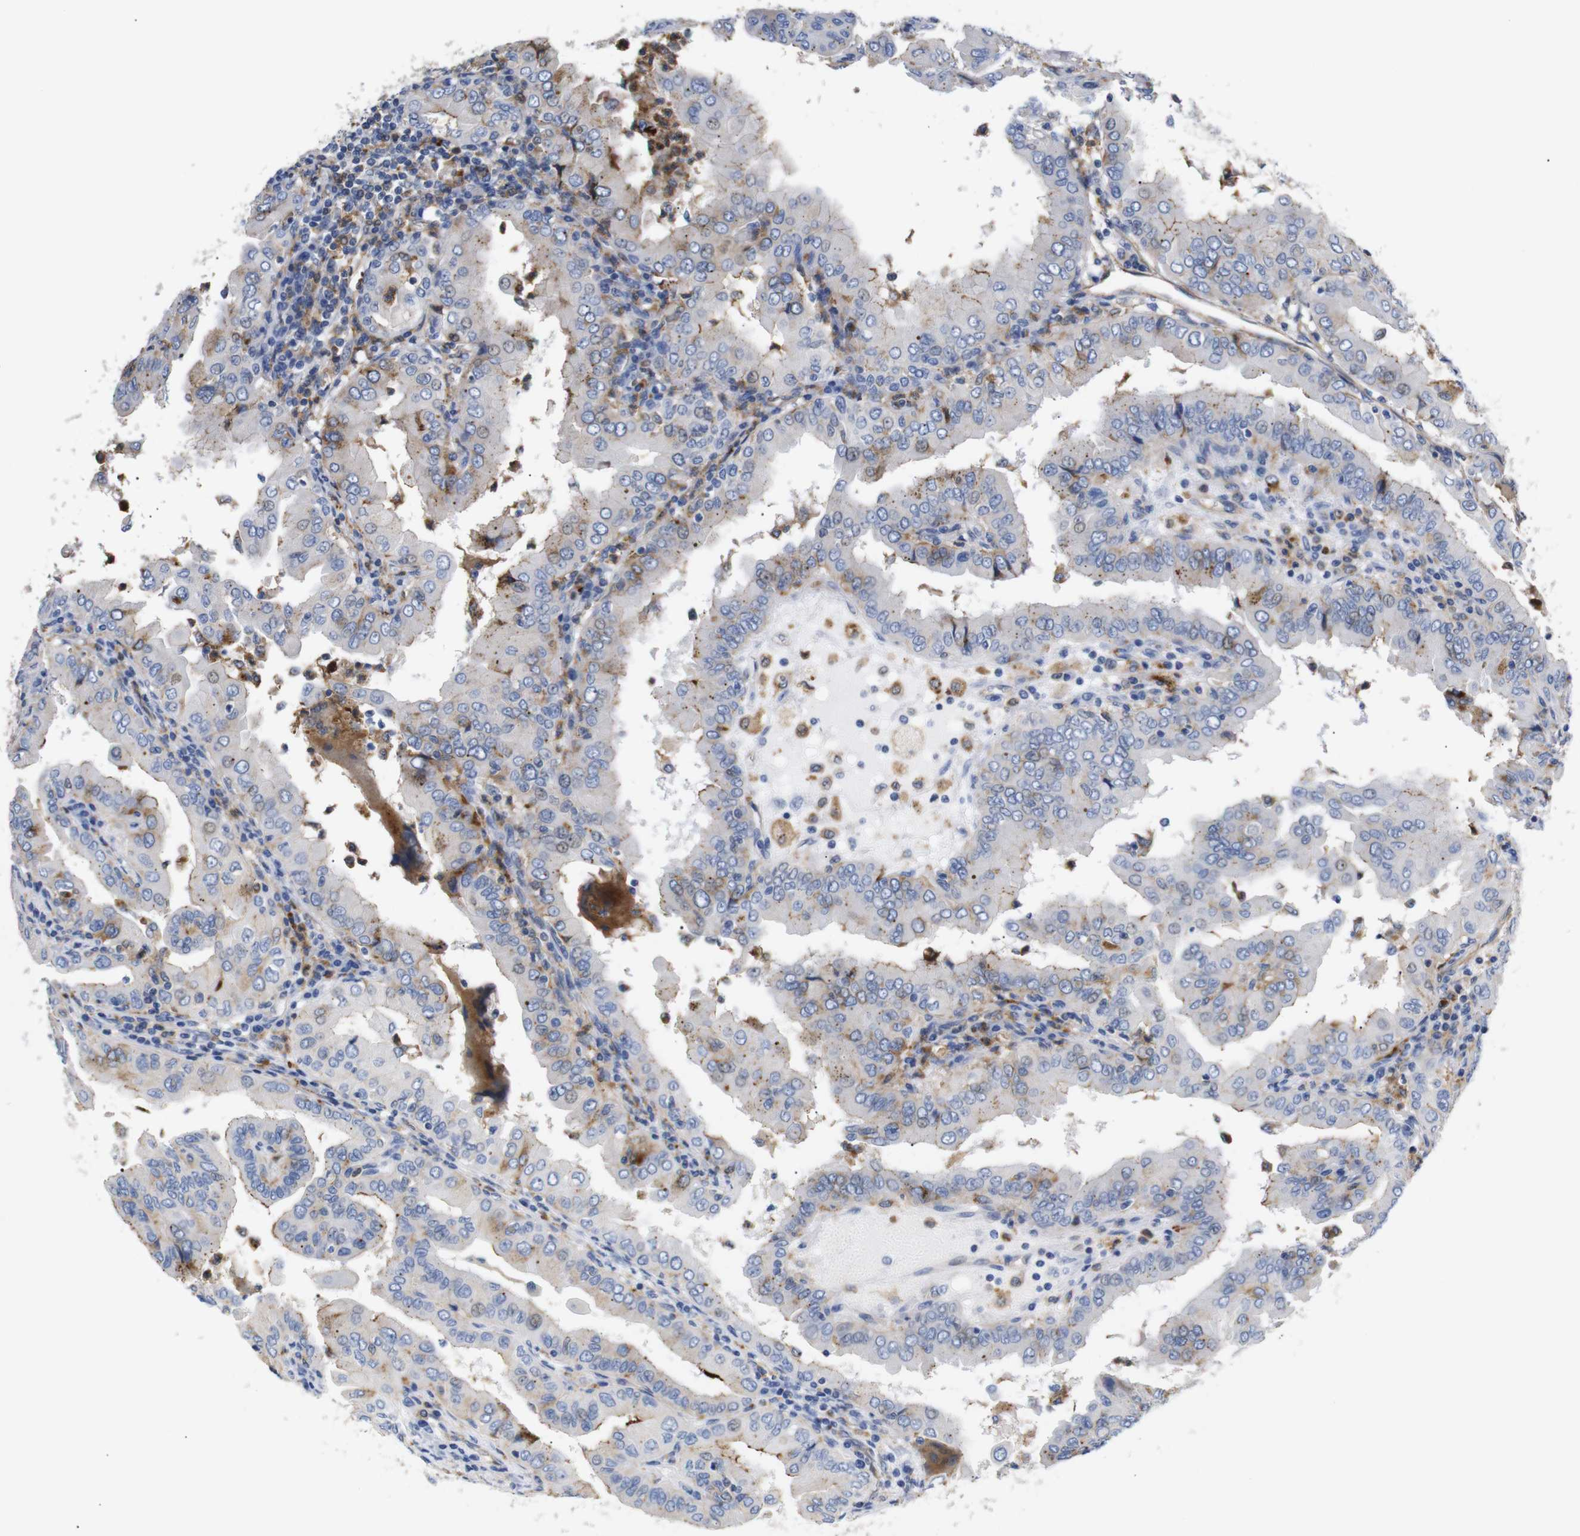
{"staining": {"intensity": "moderate", "quantity": "<25%", "location": "cytoplasmic/membranous"}, "tissue": "thyroid cancer", "cell_type": "Tumor cells", "image_type": "cancer", "snomed": [{"axis": "morphology", "description": "Papillary adenocarcinoma, NOS"}, {"axis": "topography", "description": "Thyroid gland"}], "caption": "The histopathology image shows a brown stain indicating the presence of a protein in the cytoplasmic/membranous of tumor cells in papillary adenocarcinoma (thyroid).", "gene": "SDCBP", "patient": {"sex": "male", "age": 33}}